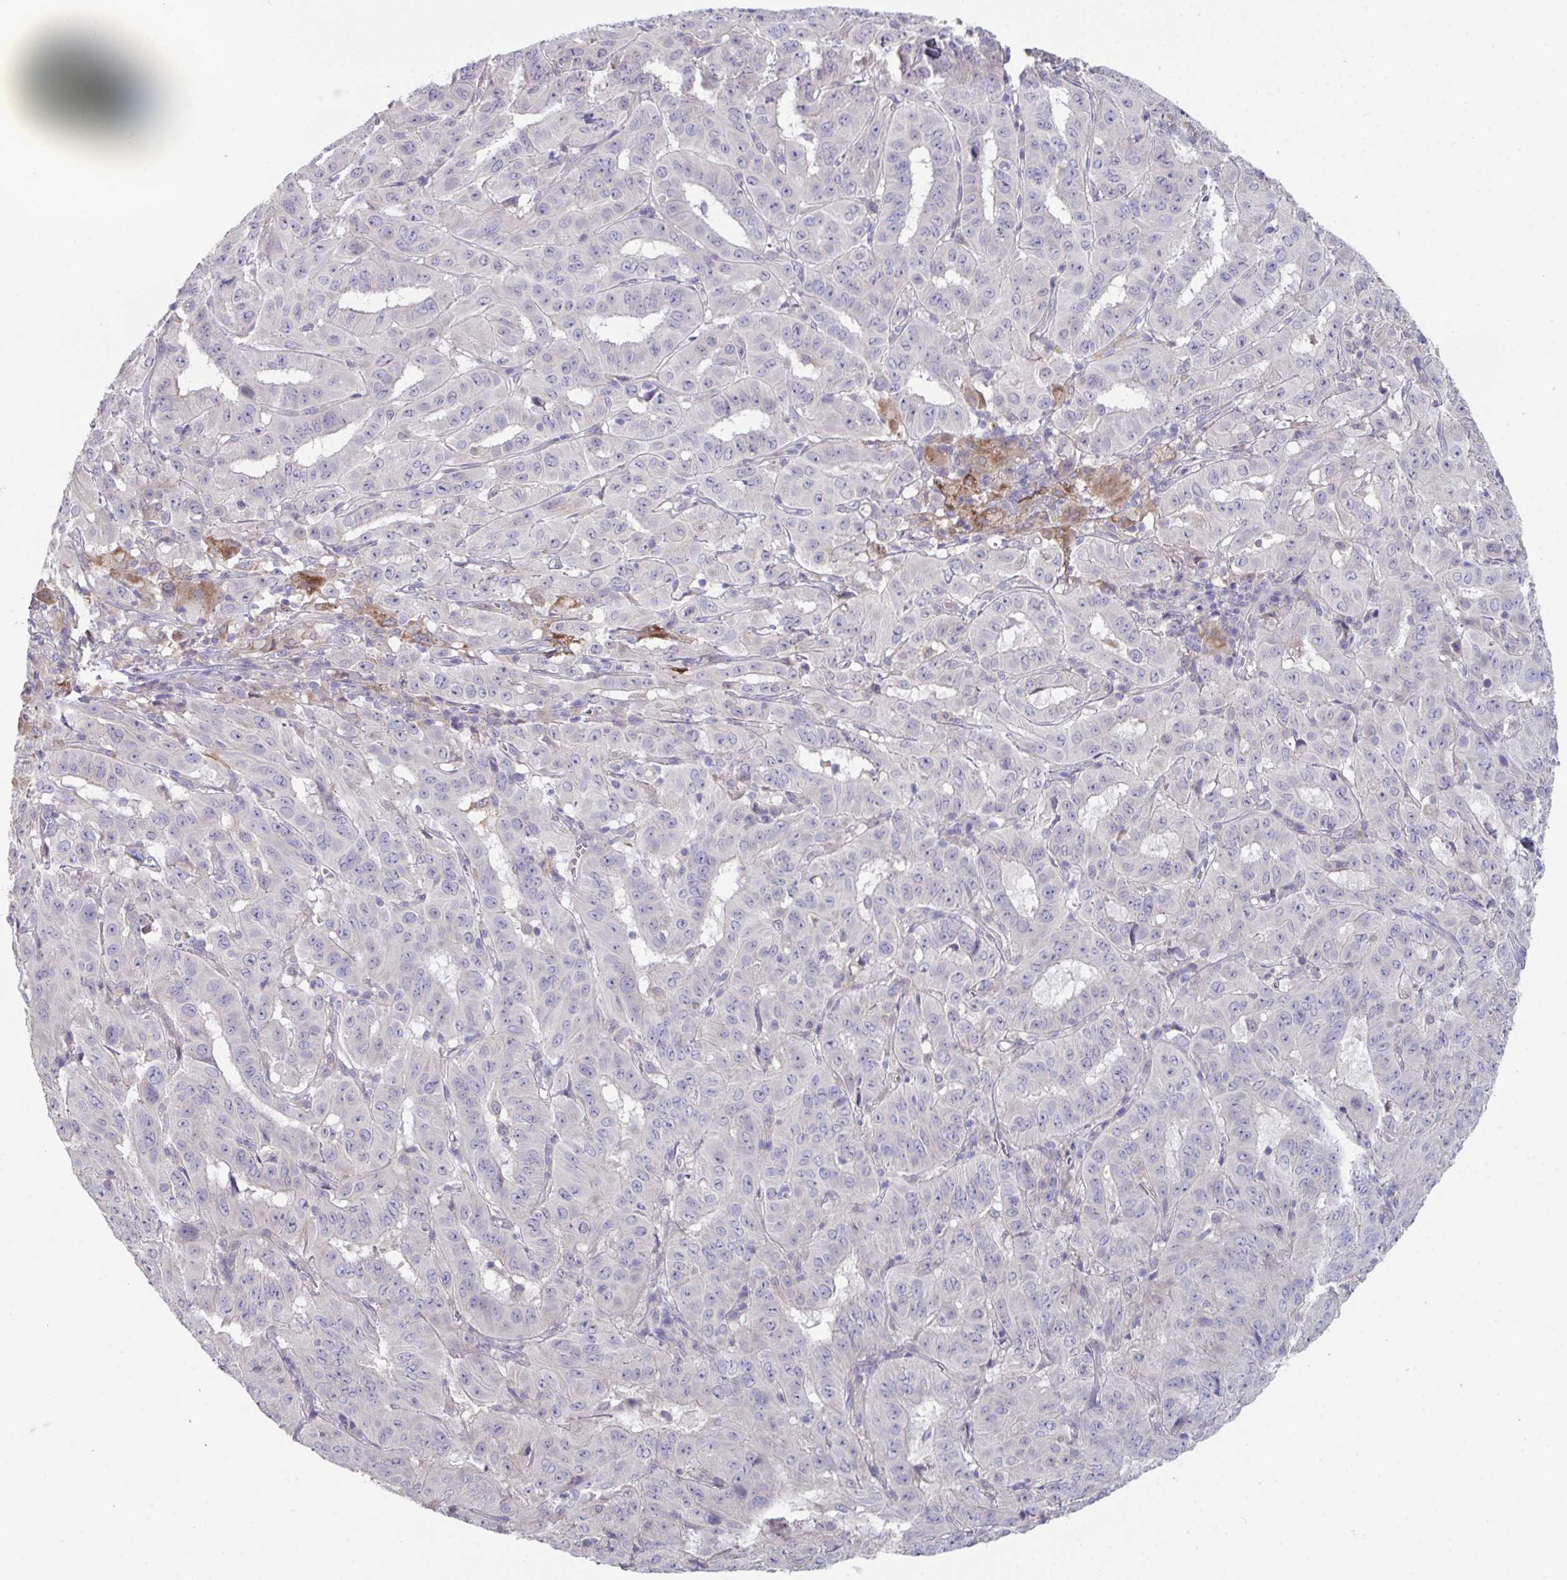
{"staining": {"intensity": "negative", "quantity": "none", "location": "none"}, "tissue": "pancreatic cancer", "cell_type": "Tumor cells", "image_type": "cancer", "snomed": [{"axis": "morphology", "description": "Adenocarcinoma, NOS"}, {"axis": "topography", "description": "Pancreas"}], "caption": "Immunohistochemistry (IHC) of pancreatic adenocarcinoma shows no staining in tumor cells.", "gene": "PTPRD", "patient": {"sex": "male", "age": 63}}